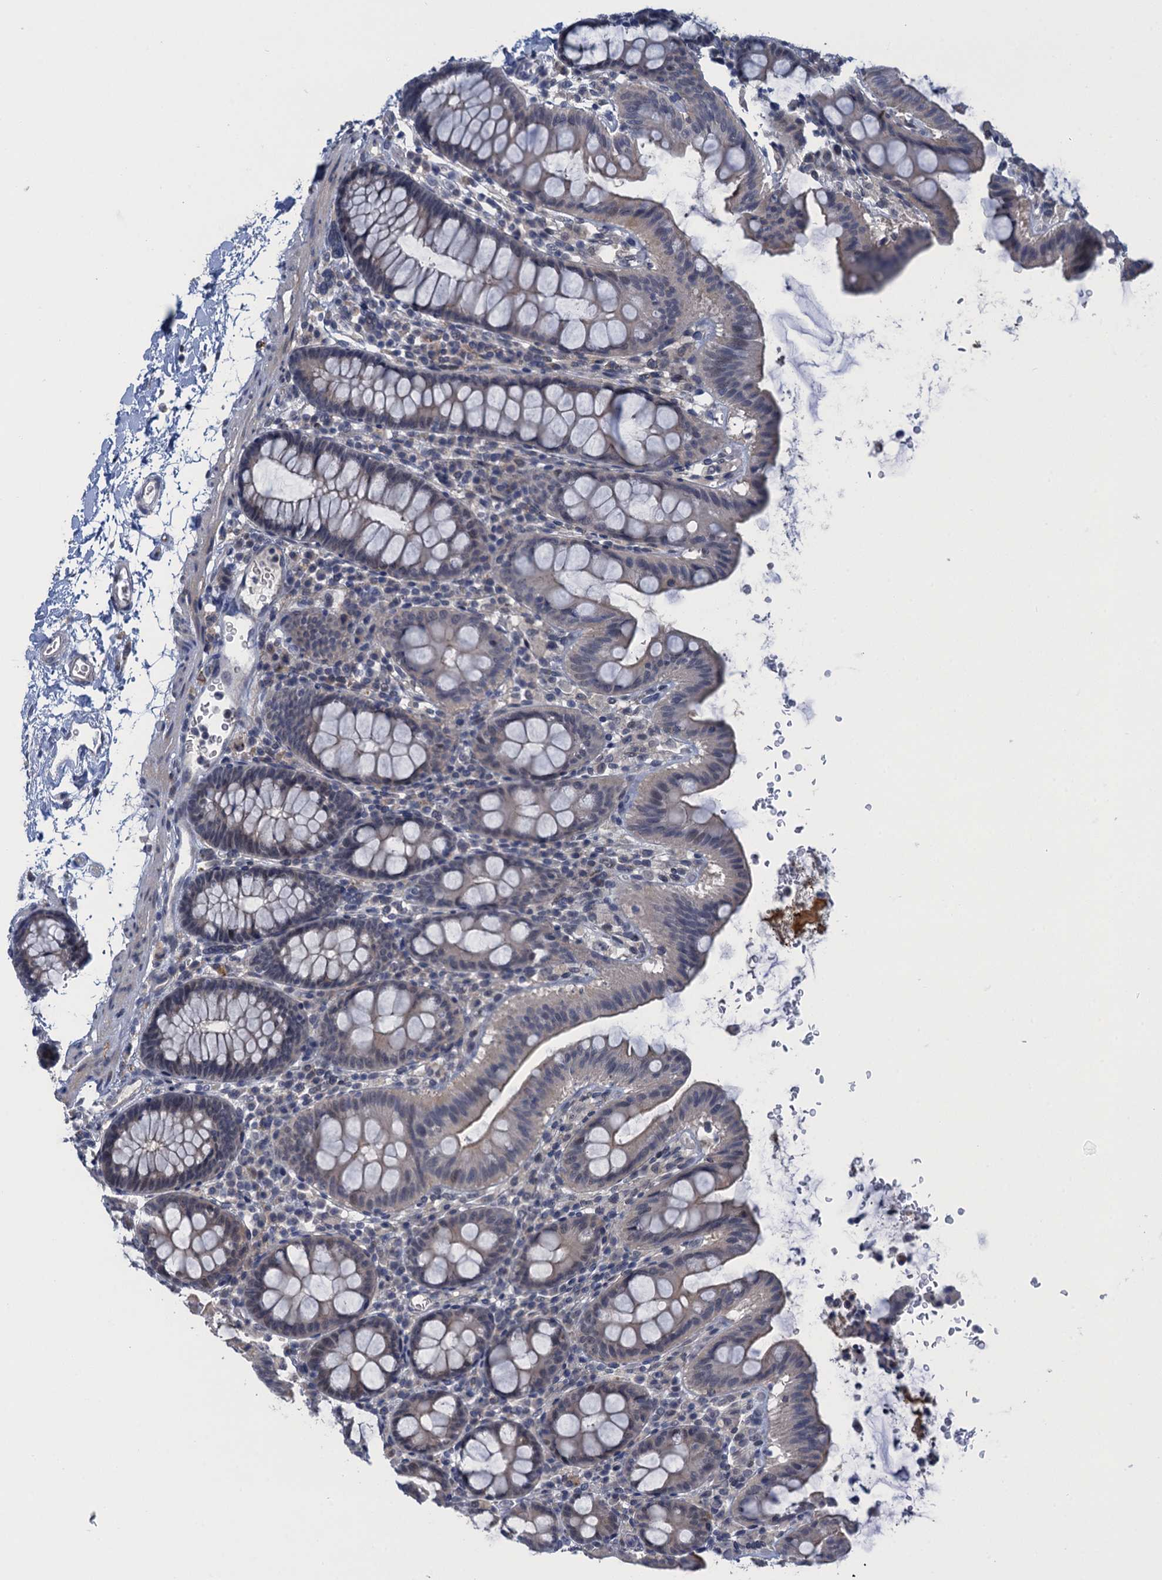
{"staining": {"intensity": "negative", "quantity": "none", "location": "none"}, "tissue": "colon", "cell_type": "Endothelial cells", "image_type": "normal", "snomed": [{"axis": "morphology", "description": "Normal tissue, NOS"}, {"axis": "topography", "description": "Colon"}], "caption": "IHC photomicrograph of unremarkable colon: human colon stained with DAB (3,3'-diaminobenzidine) displays no significant protein expression in endothelial cells.", "gene": "MRFAP1", "patient": {"sex": "male", "age": 75}}